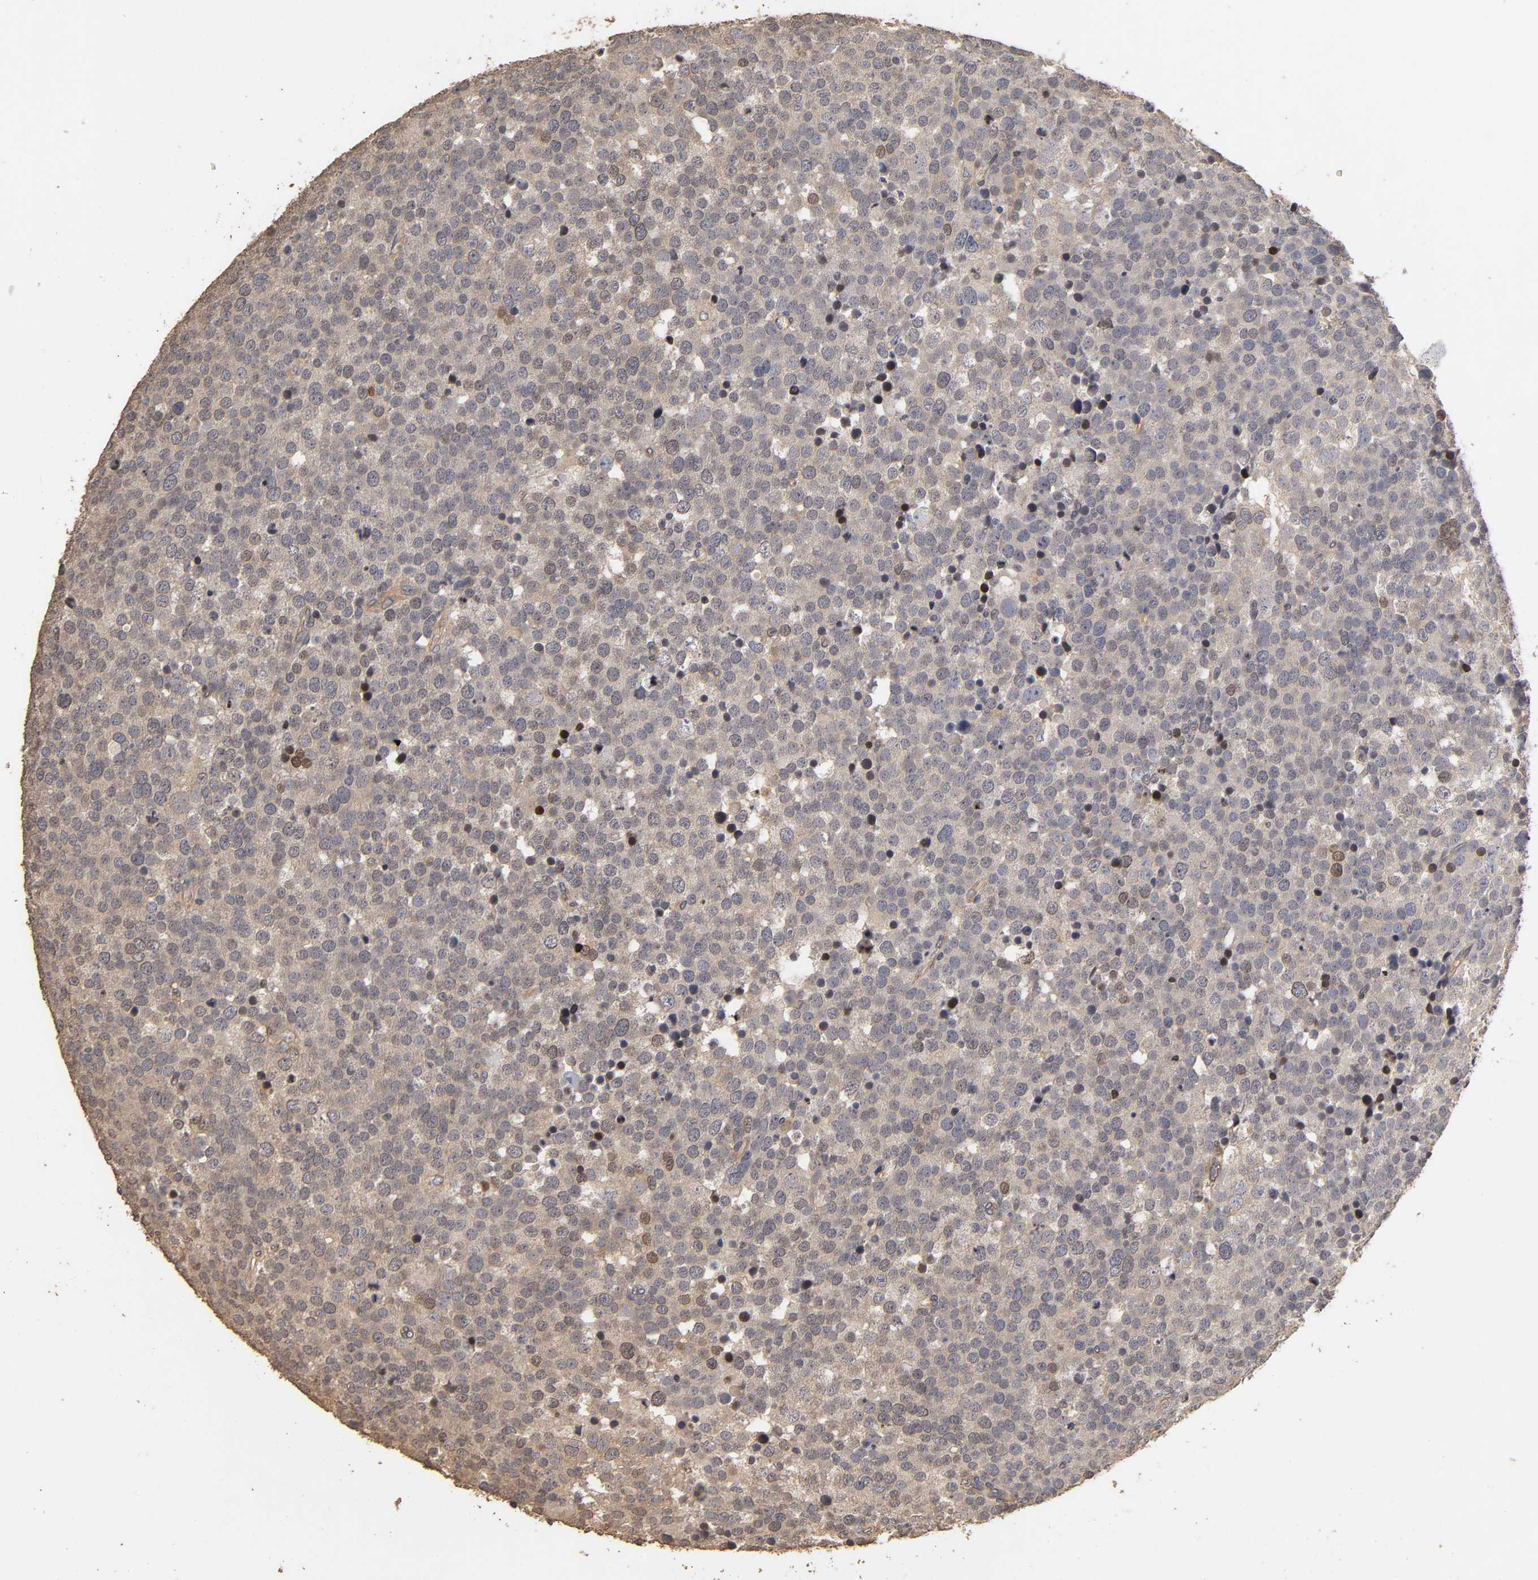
{"staining": {"intensity": "weak", "quantity": ">75%", "location": "cytoplasmic/membranous,nuclear"}, "tissue": "testis cancer", "cell_type": "Tumor cells", "image_type": "cancer", "snomed": [{"axis": "morphology", "description": "Seminoma, NOS"}, {"axis": "topography", "description": "Testis"}], "caption": "Testis cancer was stained to show a protein in brown. There is low levels of weak cytoplasmic/membranous and nuclear staining in approximately >75% of tumor cells.", "gene": "VSIG4", "patient": {"sex": "male", "age": 71}}